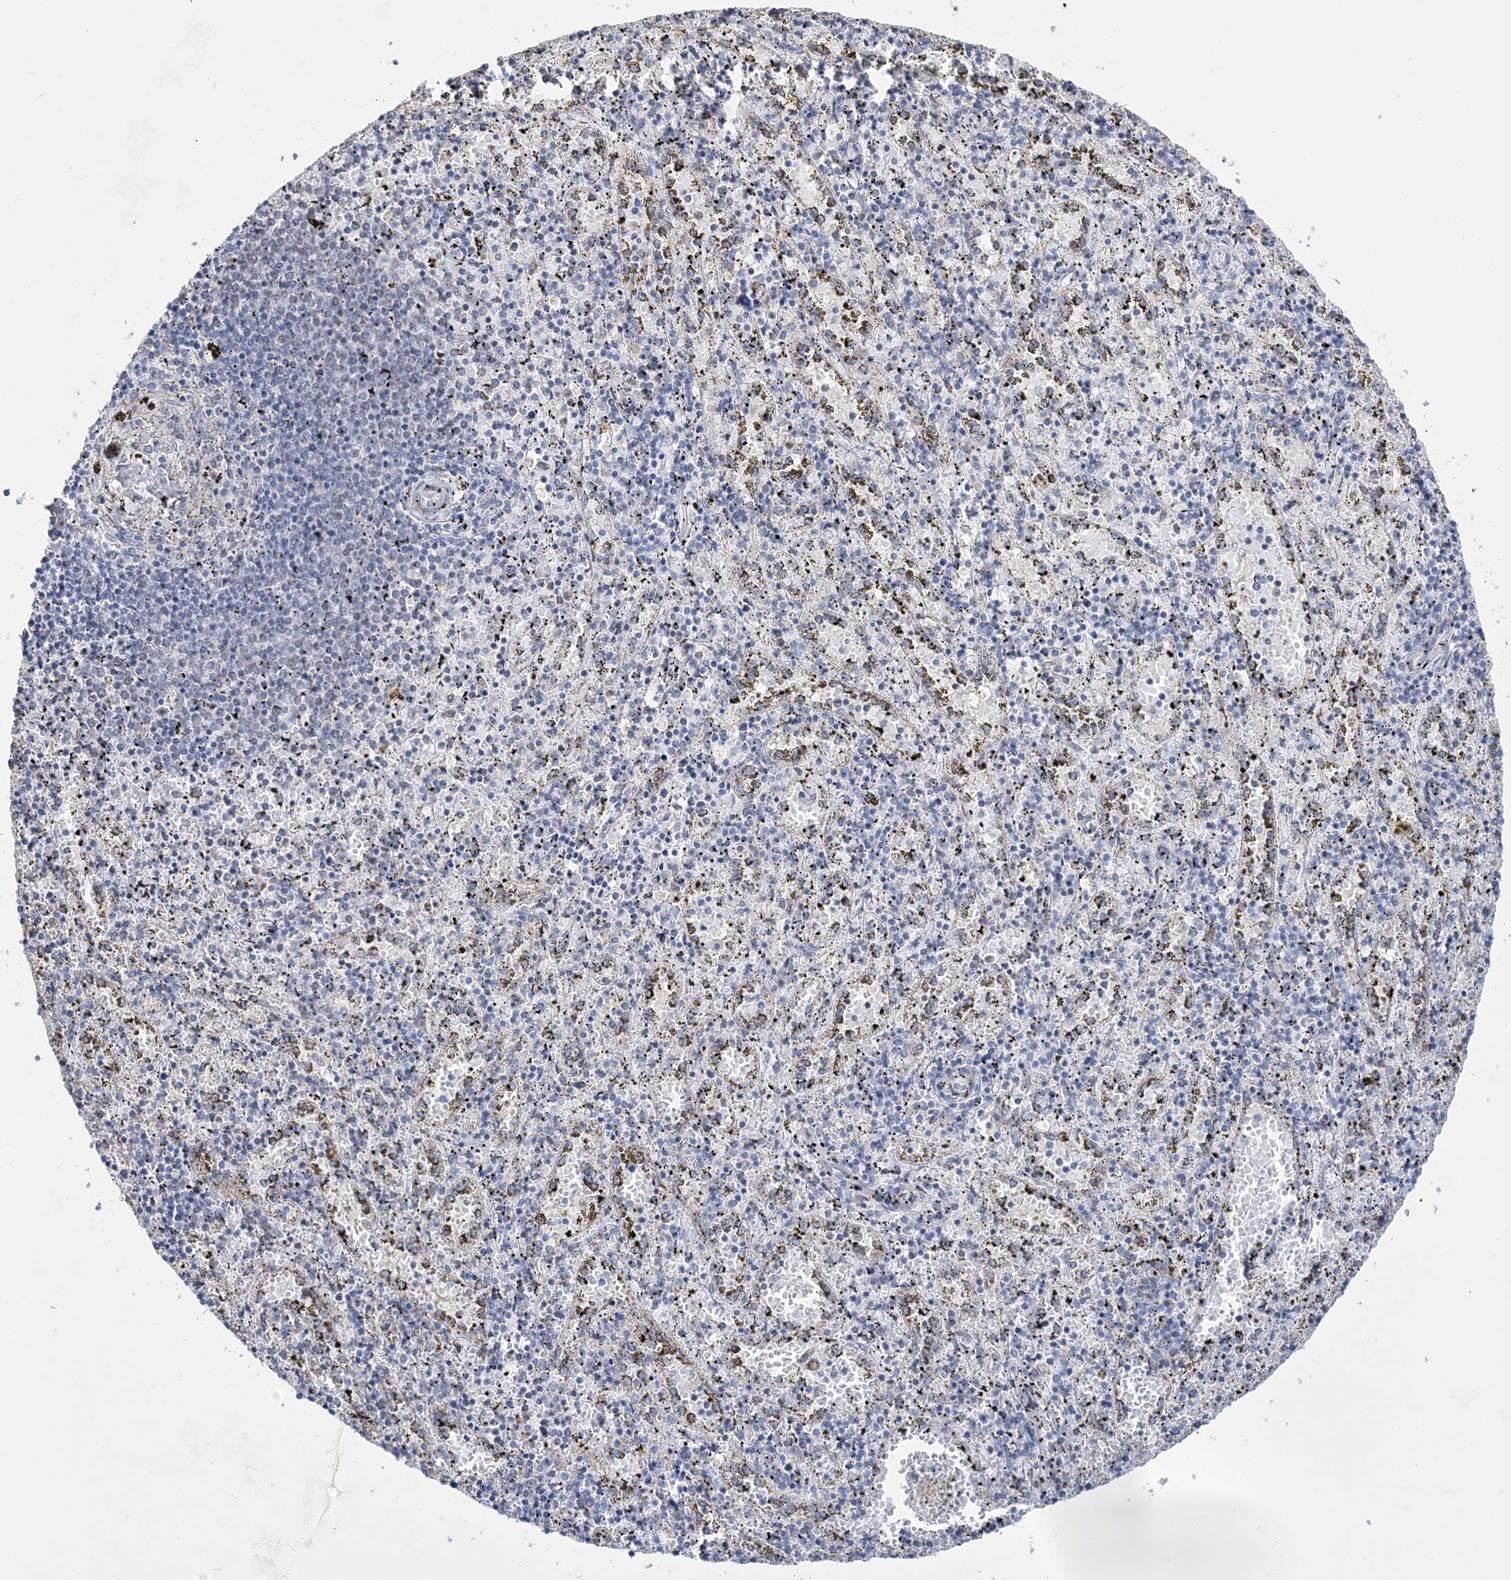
{"staining": {"intensity": "moderate", "quantity": "<25%", "location": "cytoplasmic/membranous"}, "tissue": "spleen", "cell_type": "Cells in red pulp", "image_type": "normal", "snomed": [{"axis": "morphology", "description": "Normal tissue, NOS"}, {"axis": "topography", "description": "Spleen"}], "caption": "The histopathology image reveals immunohistochemical staining of benign spleen. There is moderate cytoplasmic/membranous positivity is seen in approximately <25% of cells in red pulp.", "gene": "ANO1", "patient": {"sex": "male", "age": 11}}